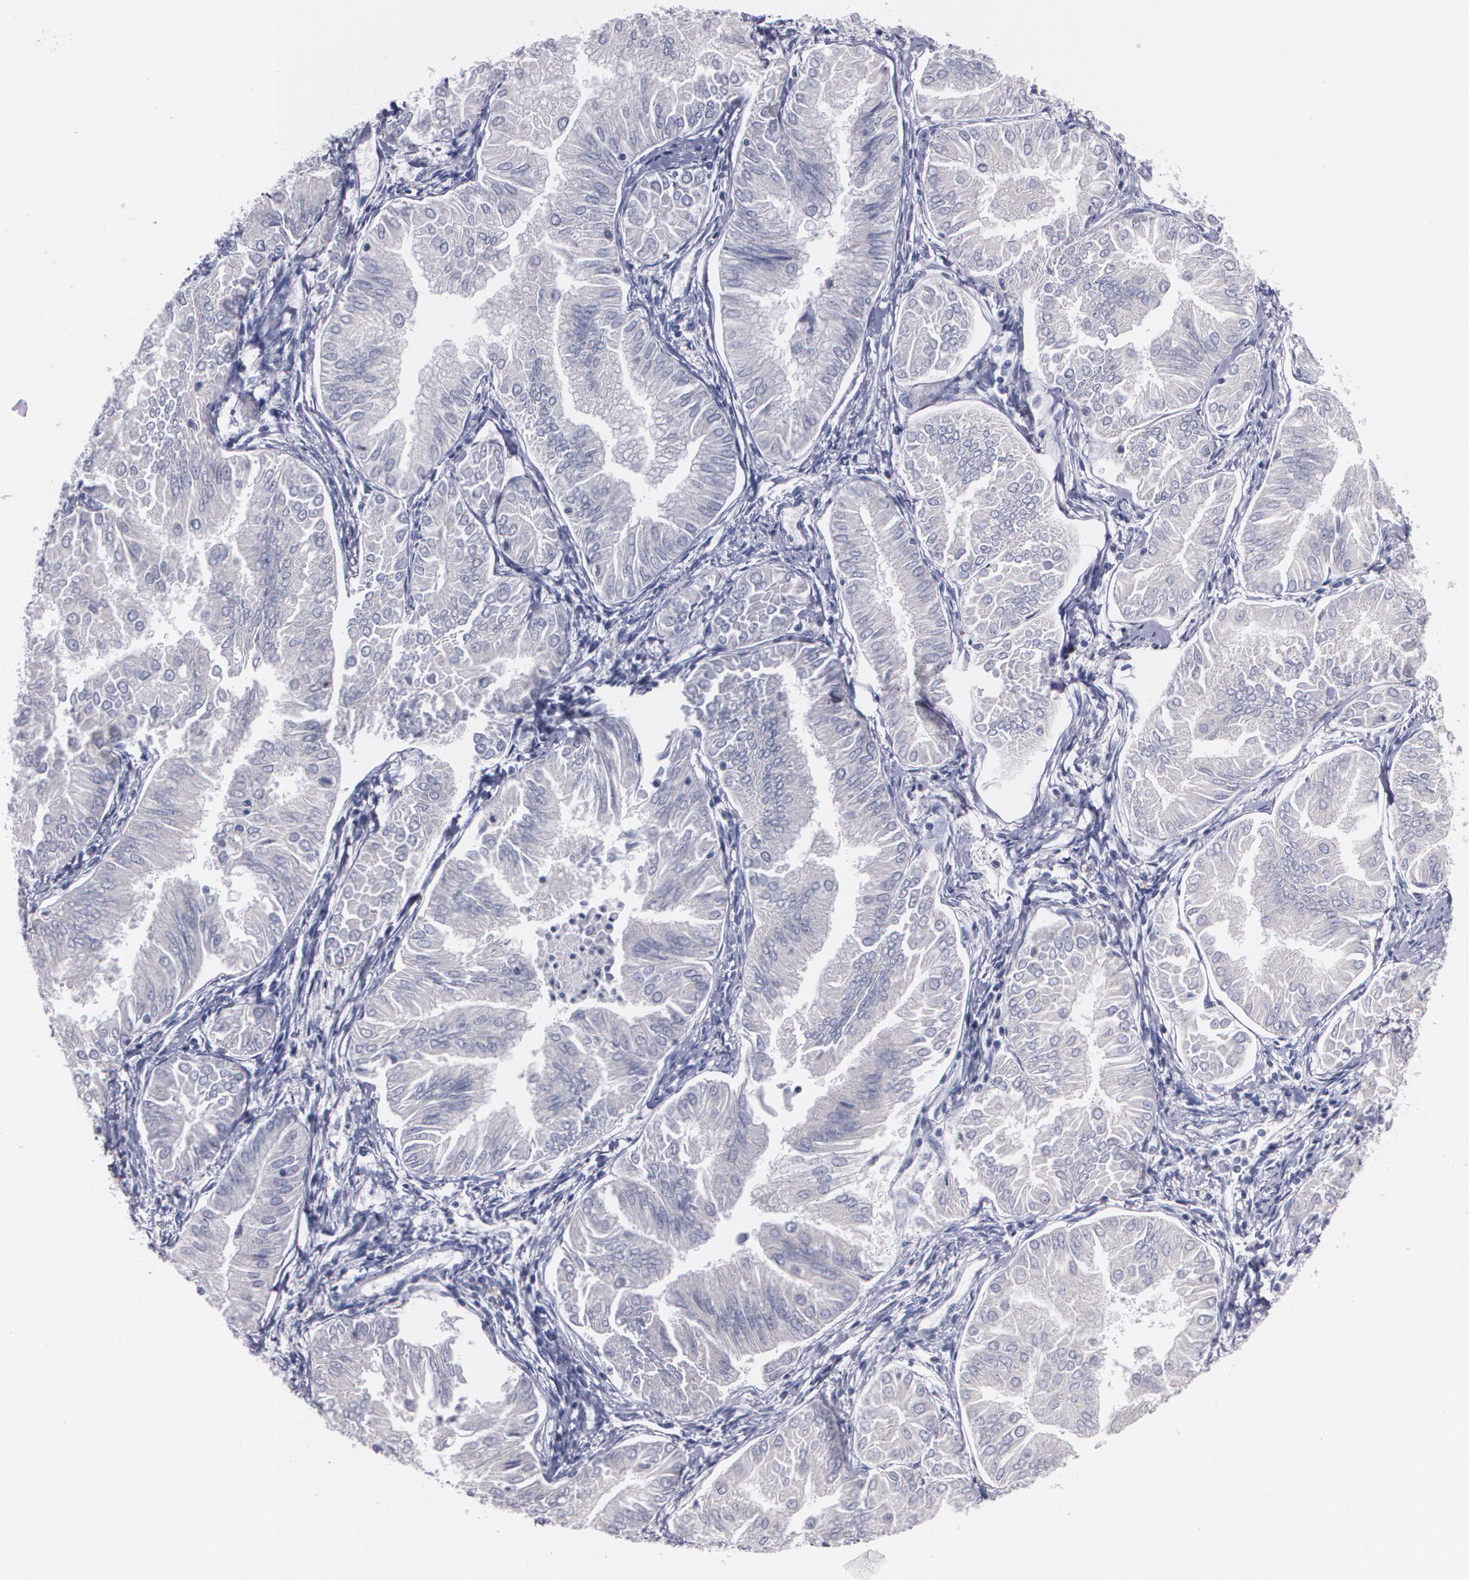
{"staining": {"intensity": "negative", "quantity": "none", "location": "none"}, "tissue": "endometrial cancer", "cell_type": "Tumor cells", "image_type": "cancer", "snomed": [{"axis": "morphology", "description": "Adenocarcinoma, NOS"}, {"axis": "topography", "description": "Endometrium"}], "caption": "A micrograph of human endometrial cancer is negative for staining in tumor cells.", "gene": "HMMR", "patient": {"sex": "female", "age": 53}}